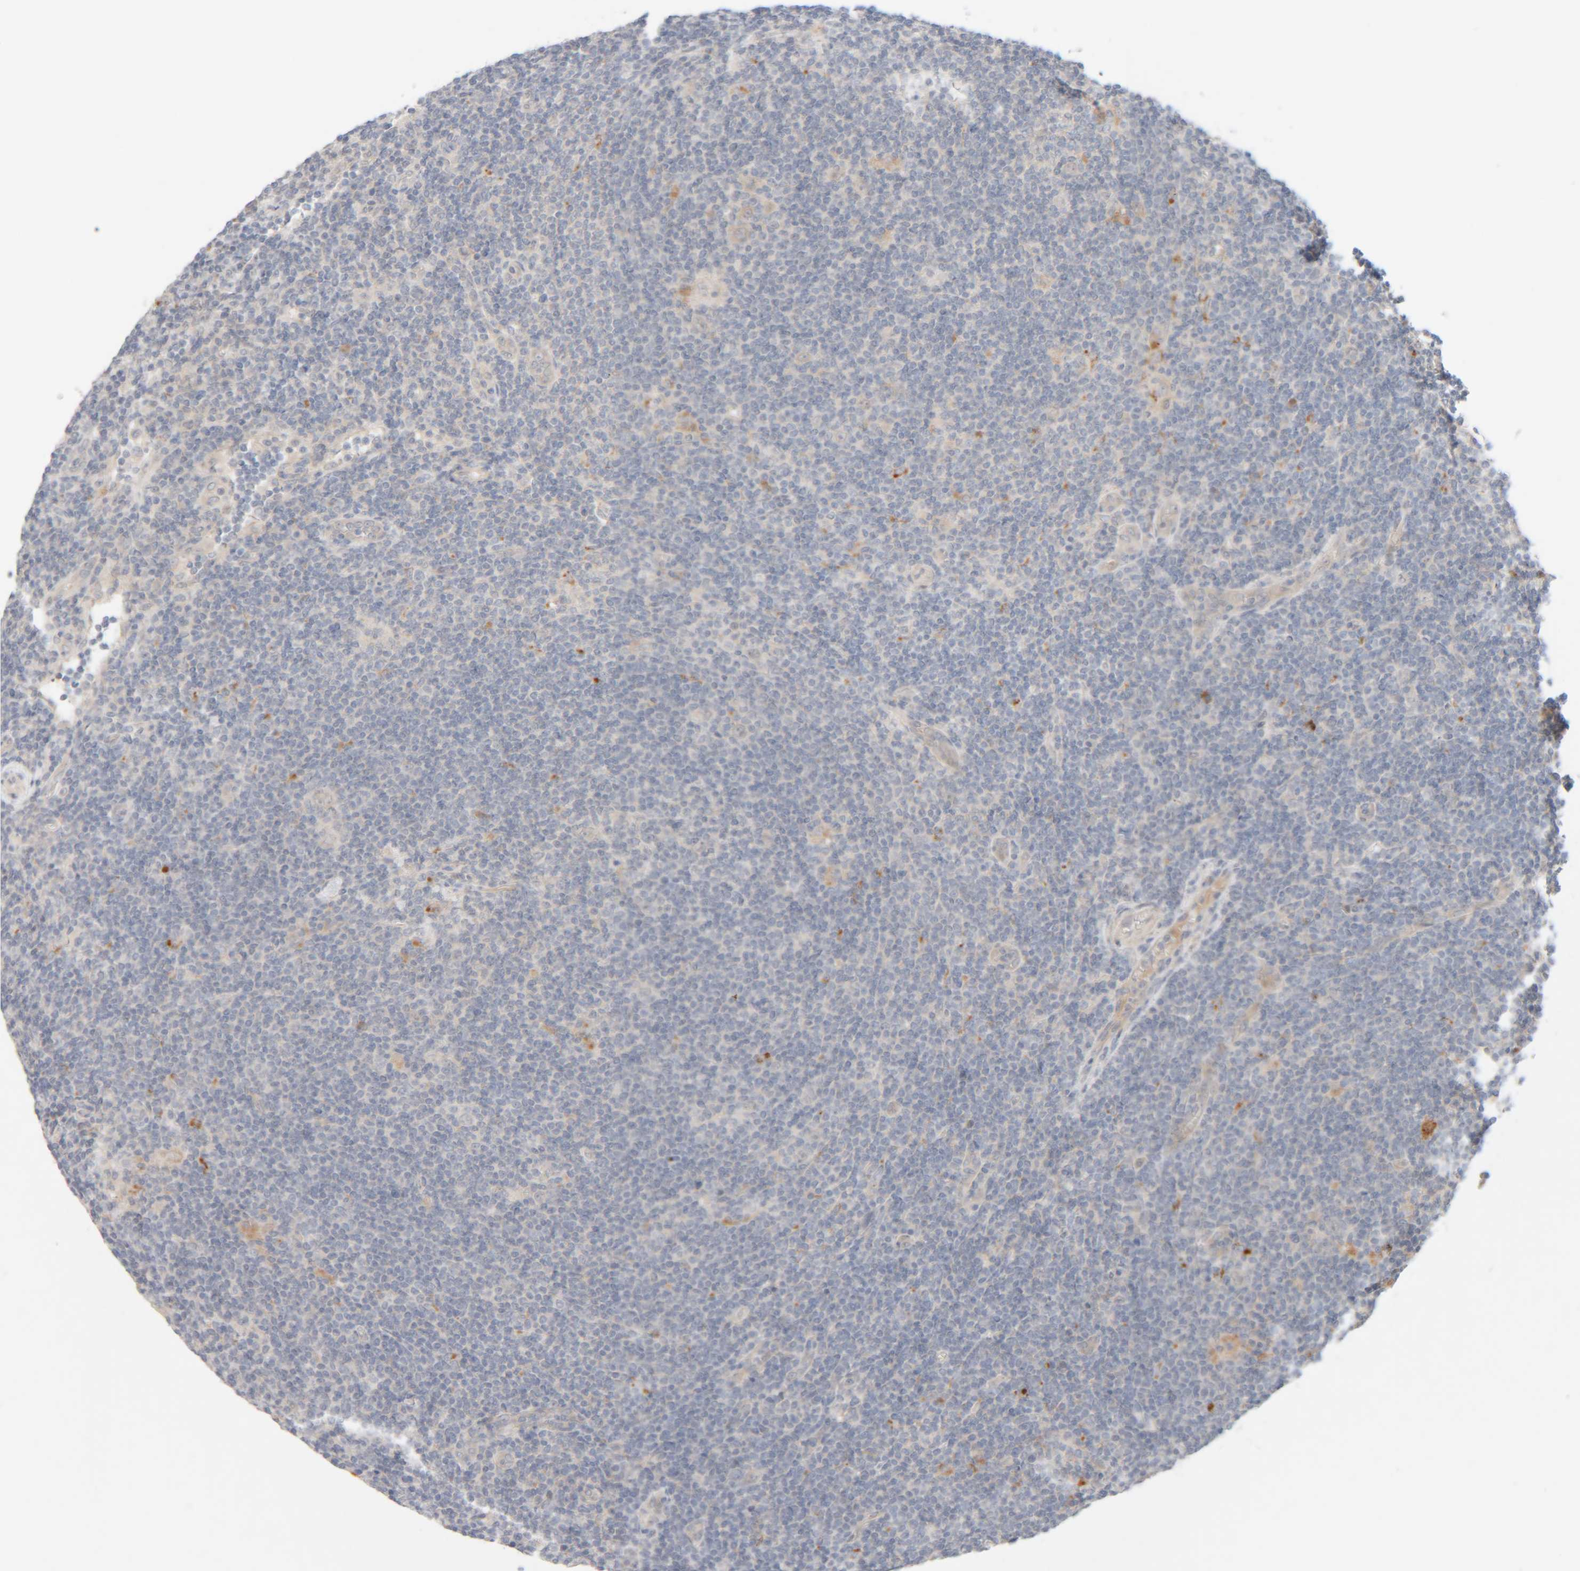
{"staining": {"intensity": "weak", "quantity": "<25%", "location": "cytoplasmic/membranous"}, "tissue": "lymphoma", "cell_type": "Tumor cells", "image_type": "cancer", "snomed": [{"axis": "morphology", "description": "Hodgkin's disease, NOS"}, {"axis": "topography", "description": "Lymph node"}], "caption": "Immunohistochemistry (IHC) of human lymphoma exhibits no positivity in tumor cells.", "gene": "CHKA", "patient": {"sex": "female", "age": 57}}